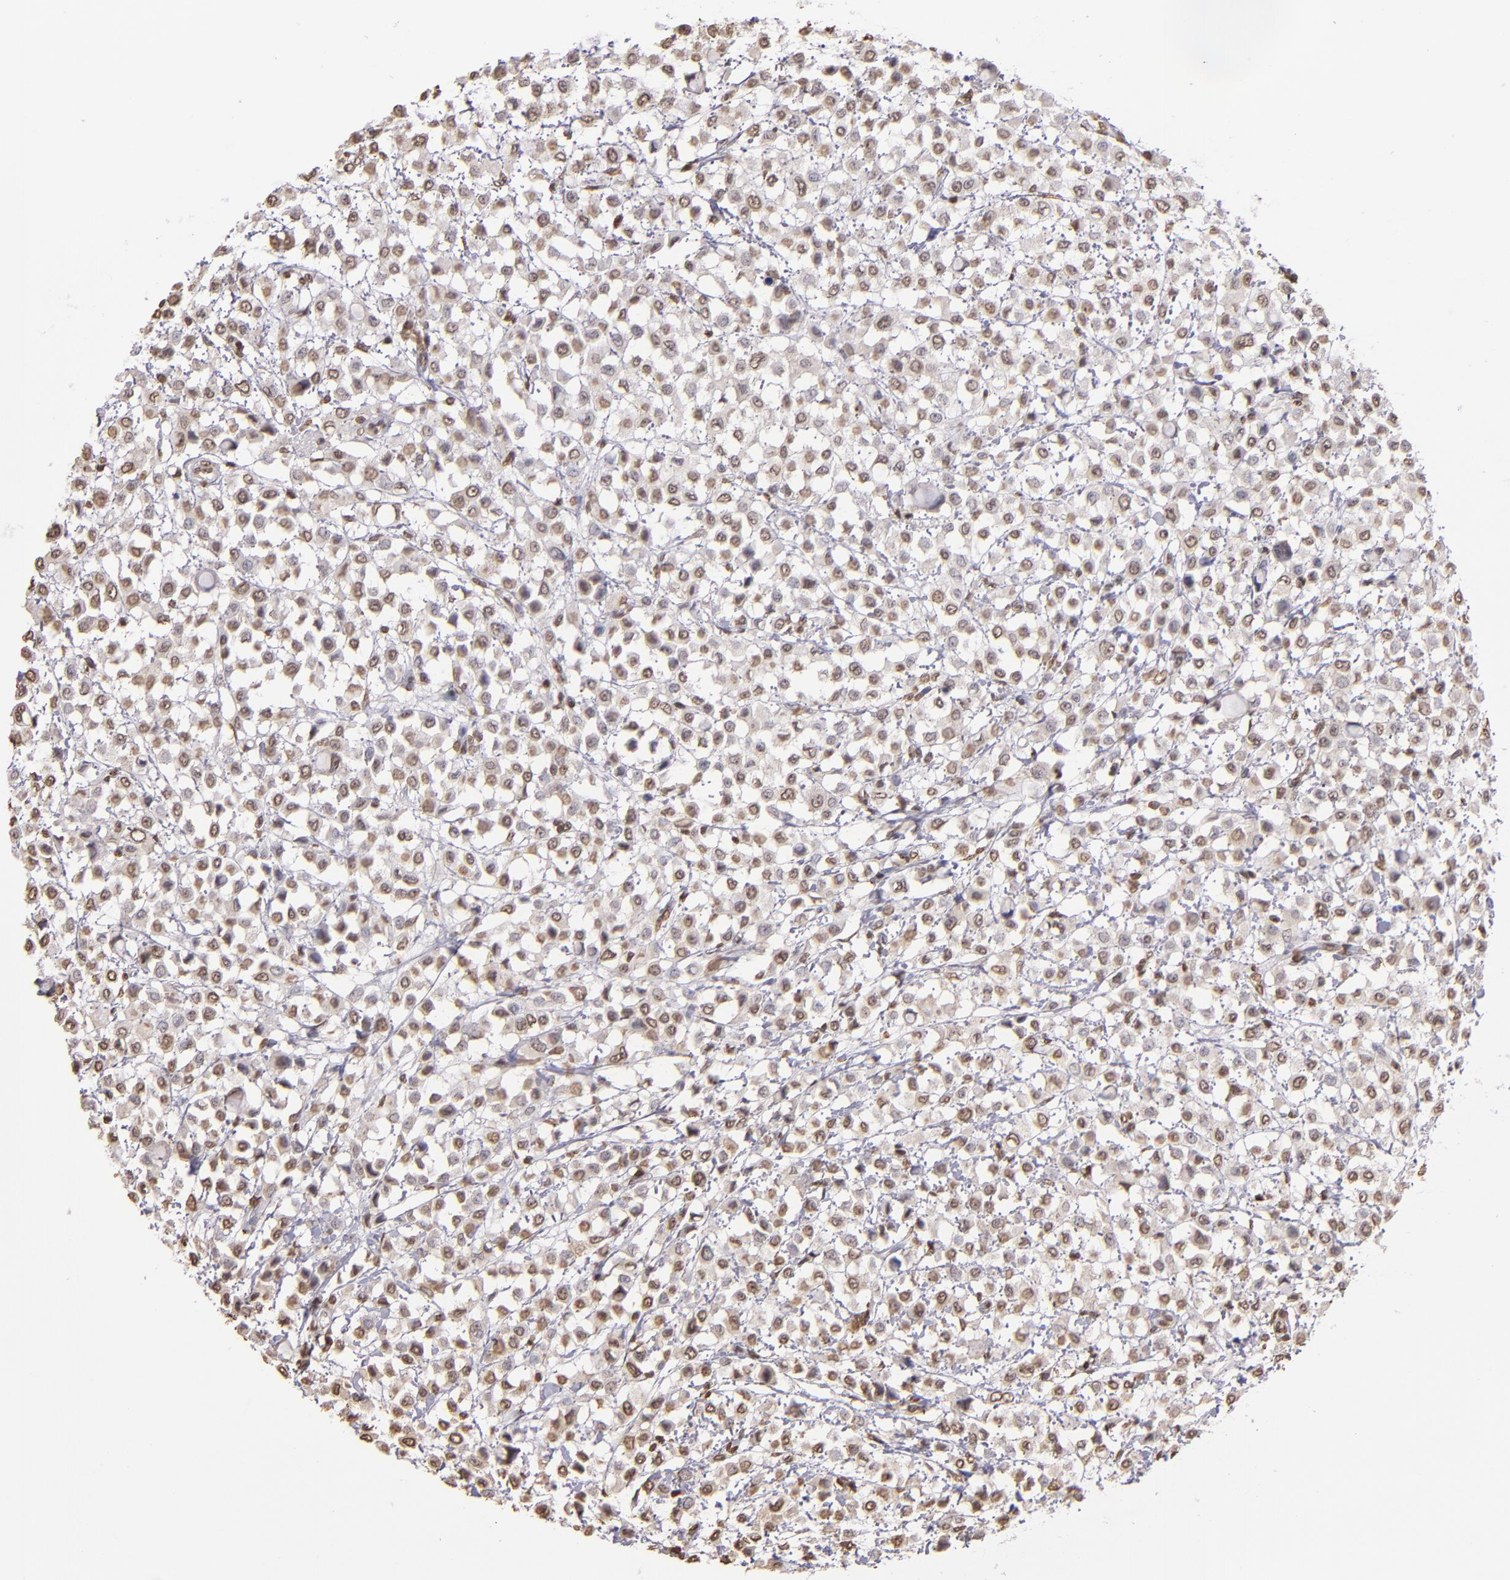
{"staining": {"intensity": "weak", "quantity": ">75%", "location": "nuclear"}, "tissue": "breast cancer", "cell_type": "Tumor cells", "image_type": "cancer", "snomed": [{"axis": "morphology", "description": "Lobular carcinoma"}, {"axis": "topography", "description": "Breast"}], "caption": "Brown immunohistochemical staining in human breast cancer (lobular carcinoma) reveals weak nuclear expression in about >75% of tumor cells.", "gene": "LBX1", "patient": {"sex": "female", "age": 85}}